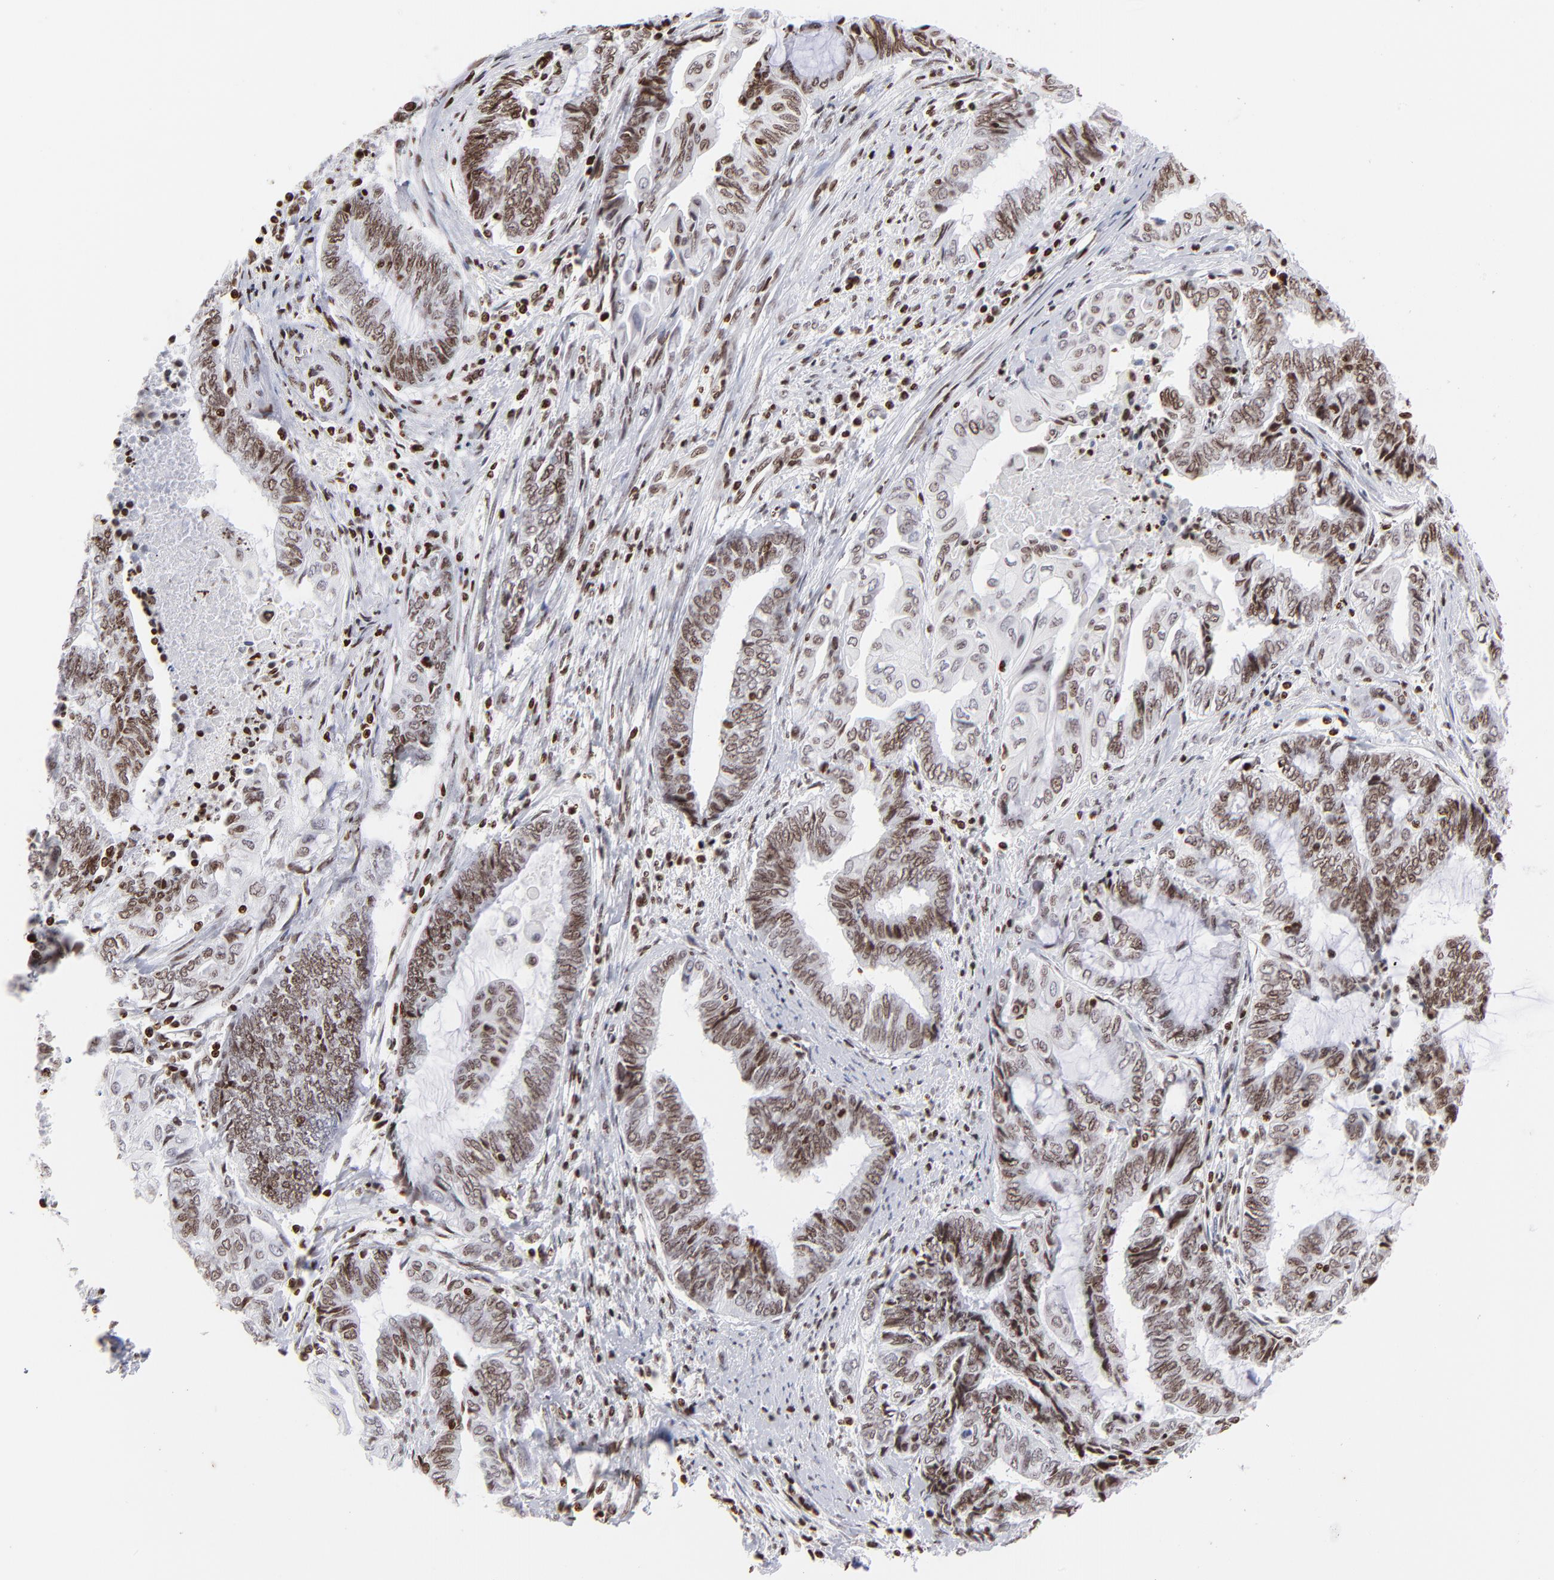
{"staining": {"intensity": "moderate", "quantity": "25%-75%", "location": "nuclear"}, "tissue": "endometrial cancer", "cell_type": "Tumor cells", "image_type": "cancer", "snomed": [{"axis": "morphology", "description": "Adenocarcinoma, NOS"}, {"axis": "topography", "description": "Uterus"}, {"axis": "topography", "description": "Endometrium"}], "caption": "The micrograph demonstrates a brown stain indicating the presence of a protein in the nuclear of tumor cells in endometrial cancer. (Brightfield microscopy of DAB IHC at high magnification).", "gene": "RTL4", "patient": {"sex": "female", "age": 70}}